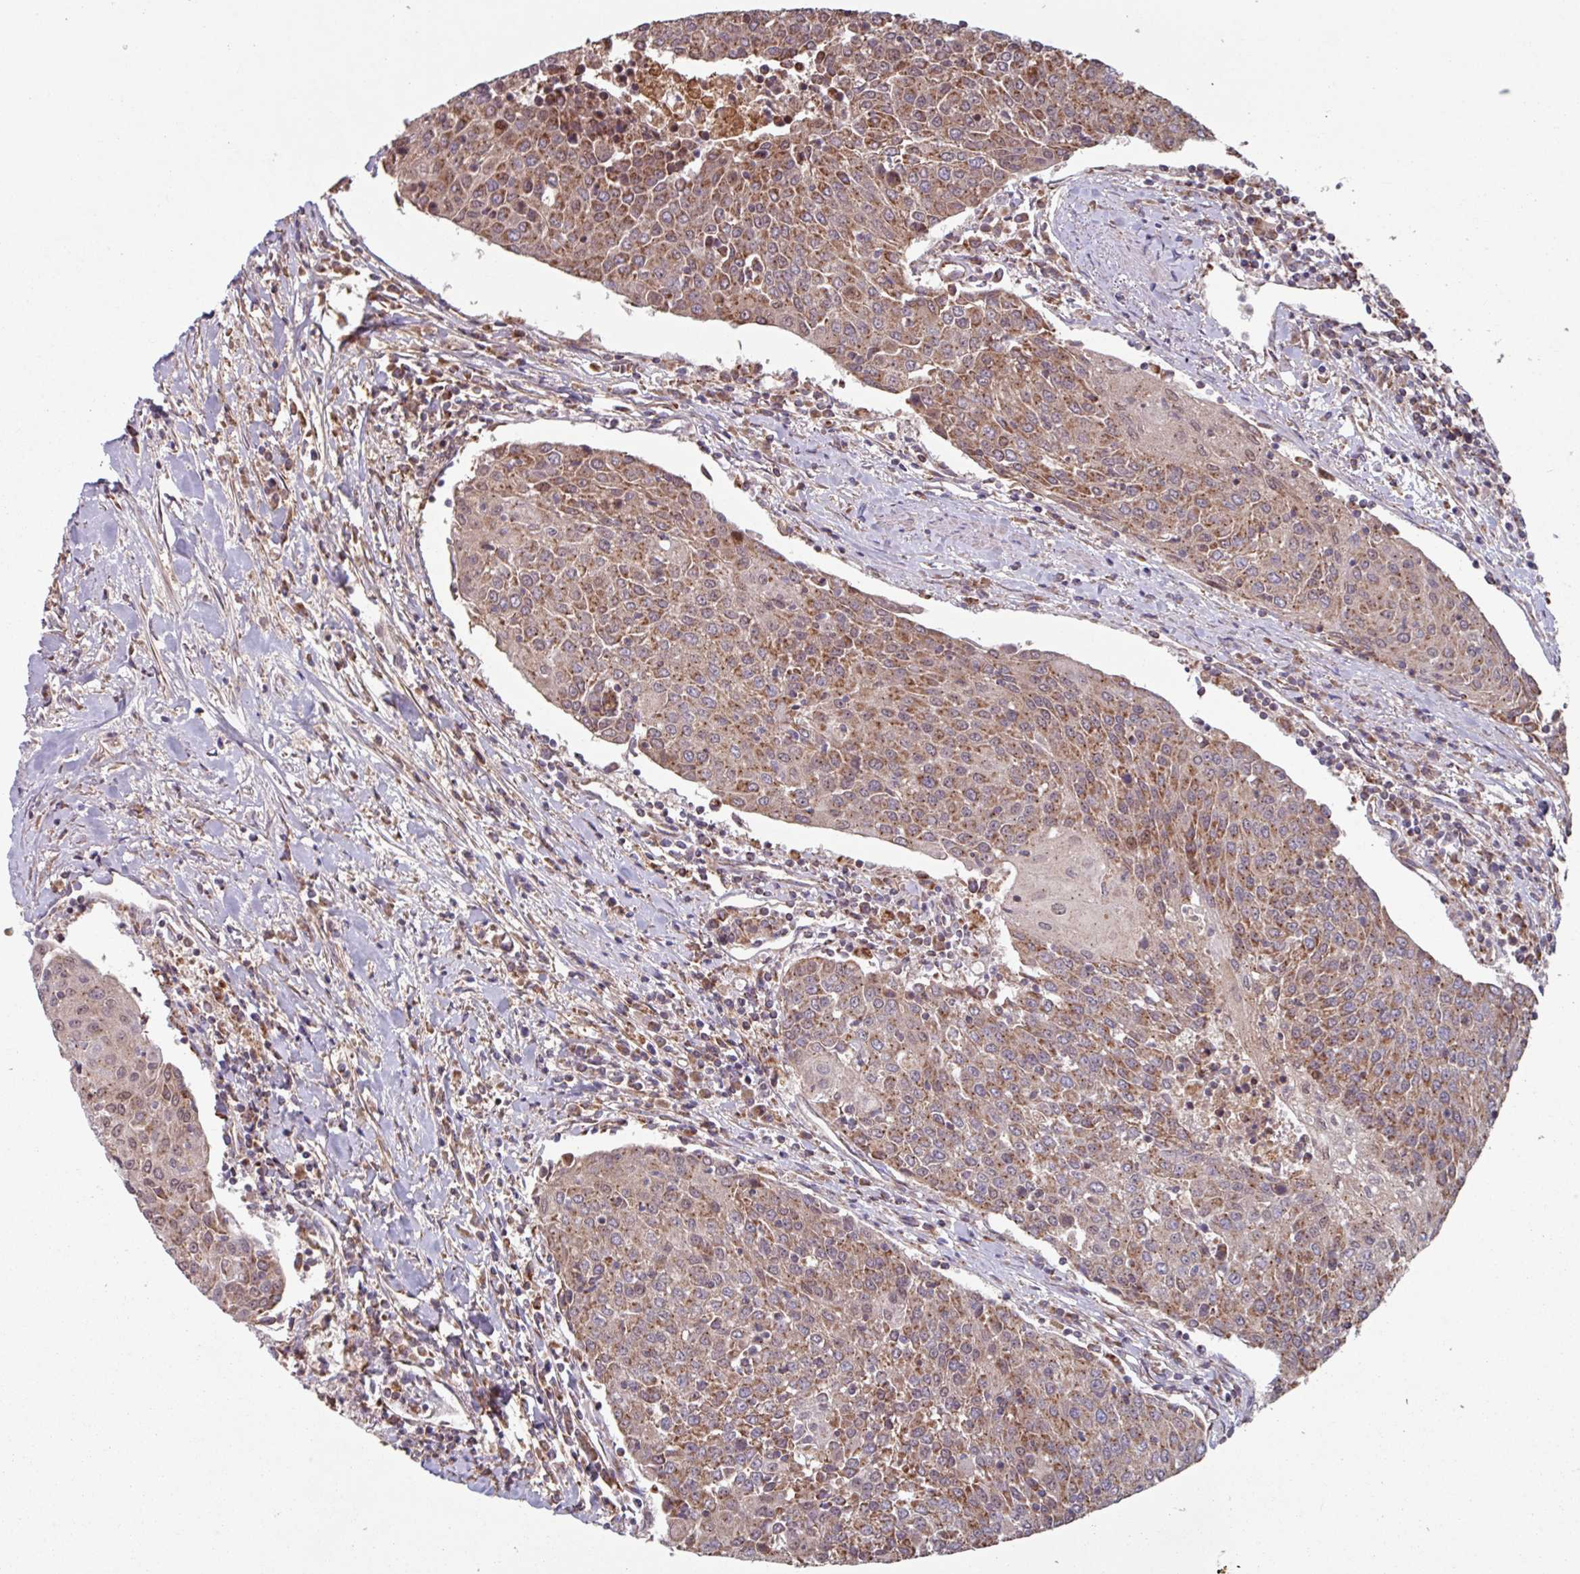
{"staining": {"intensity": "moderate", "quantity": ">75%", "location": "cytoplasmic/membranous"}, "tissue": "urothelial cancer", "cell_type": "Tumor cells", "image_type": "cancer", "snomed": [{"axis": "morphology", "description": "Urothelial carcinoma, High grade"}, {"axis": "topography", "description": "Urinary bladder"}], "caption": "High-grade urothelial carcinoma was stained to show a protein in brown. There is medium levels of moderate cytoplasmic/membranous staining in about >75% of tumor cells.", "gene": "COX7C", "patient": {"sex": "female", "age": 85}}